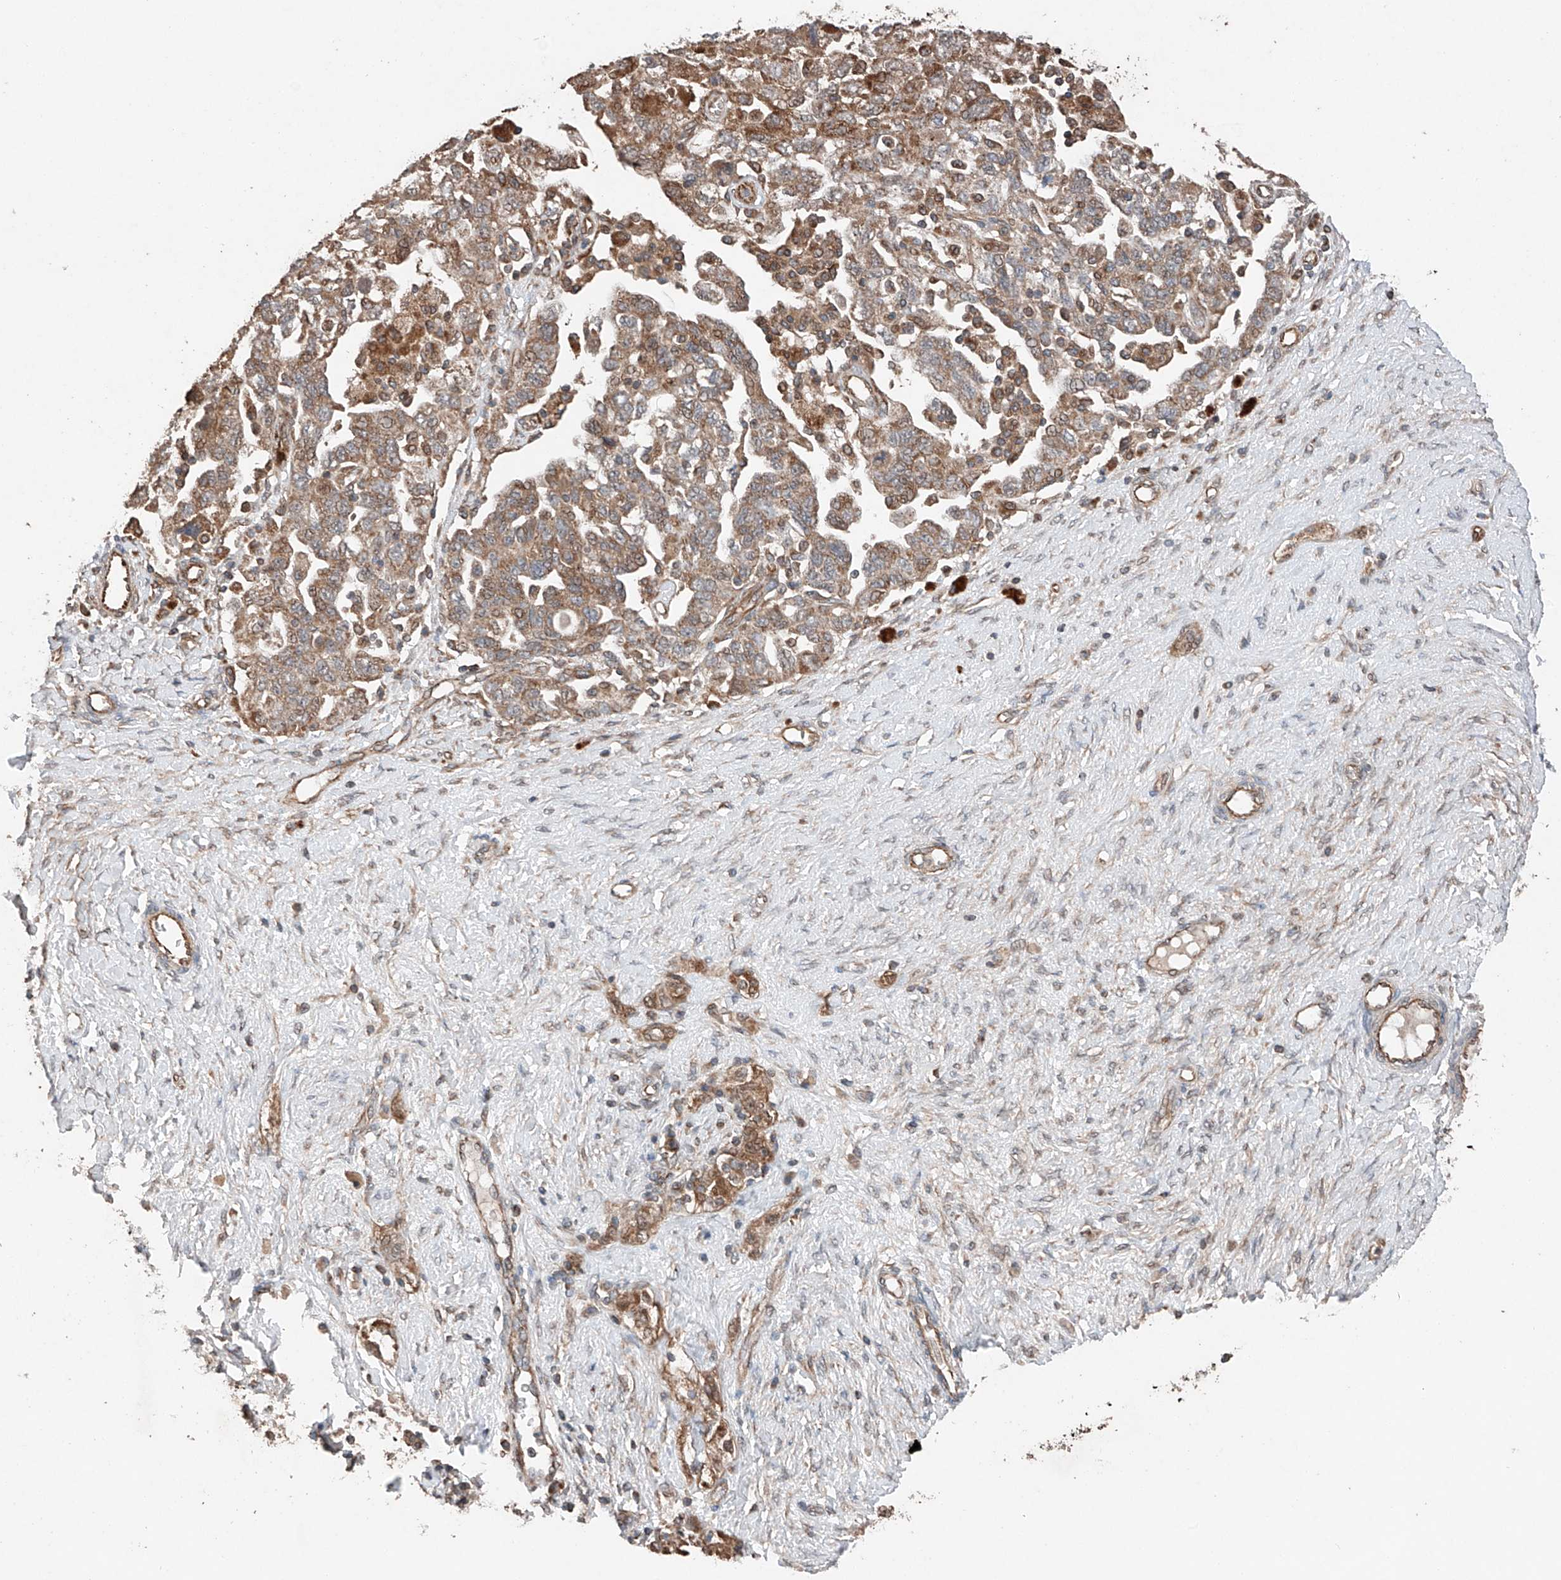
{"staining": {"intensity": "moderate", "quantity": ">75%", "location": "cytoplasmic/membranous"}, "tissue": "ovarian cancer", "cell_type": "Tumor cells", "image_type": "cancer", "snomed": [{"axis": "morphology", "description": "Carcinoma, NOS"}, {"axis": "morphology", "description": "Cystadenocarcinoma, serous, NOS"}, {"axis": "topography", "description": "Ovary"}], "caption": "IHC of ovarian cancer (carcinoma) exhibits medium levels of moderate cytoplasmic/membranous staining in approximately >75% of tumor cells.", "gene": "AP4B1", "patient": {"sex": "female", "age": 69}}